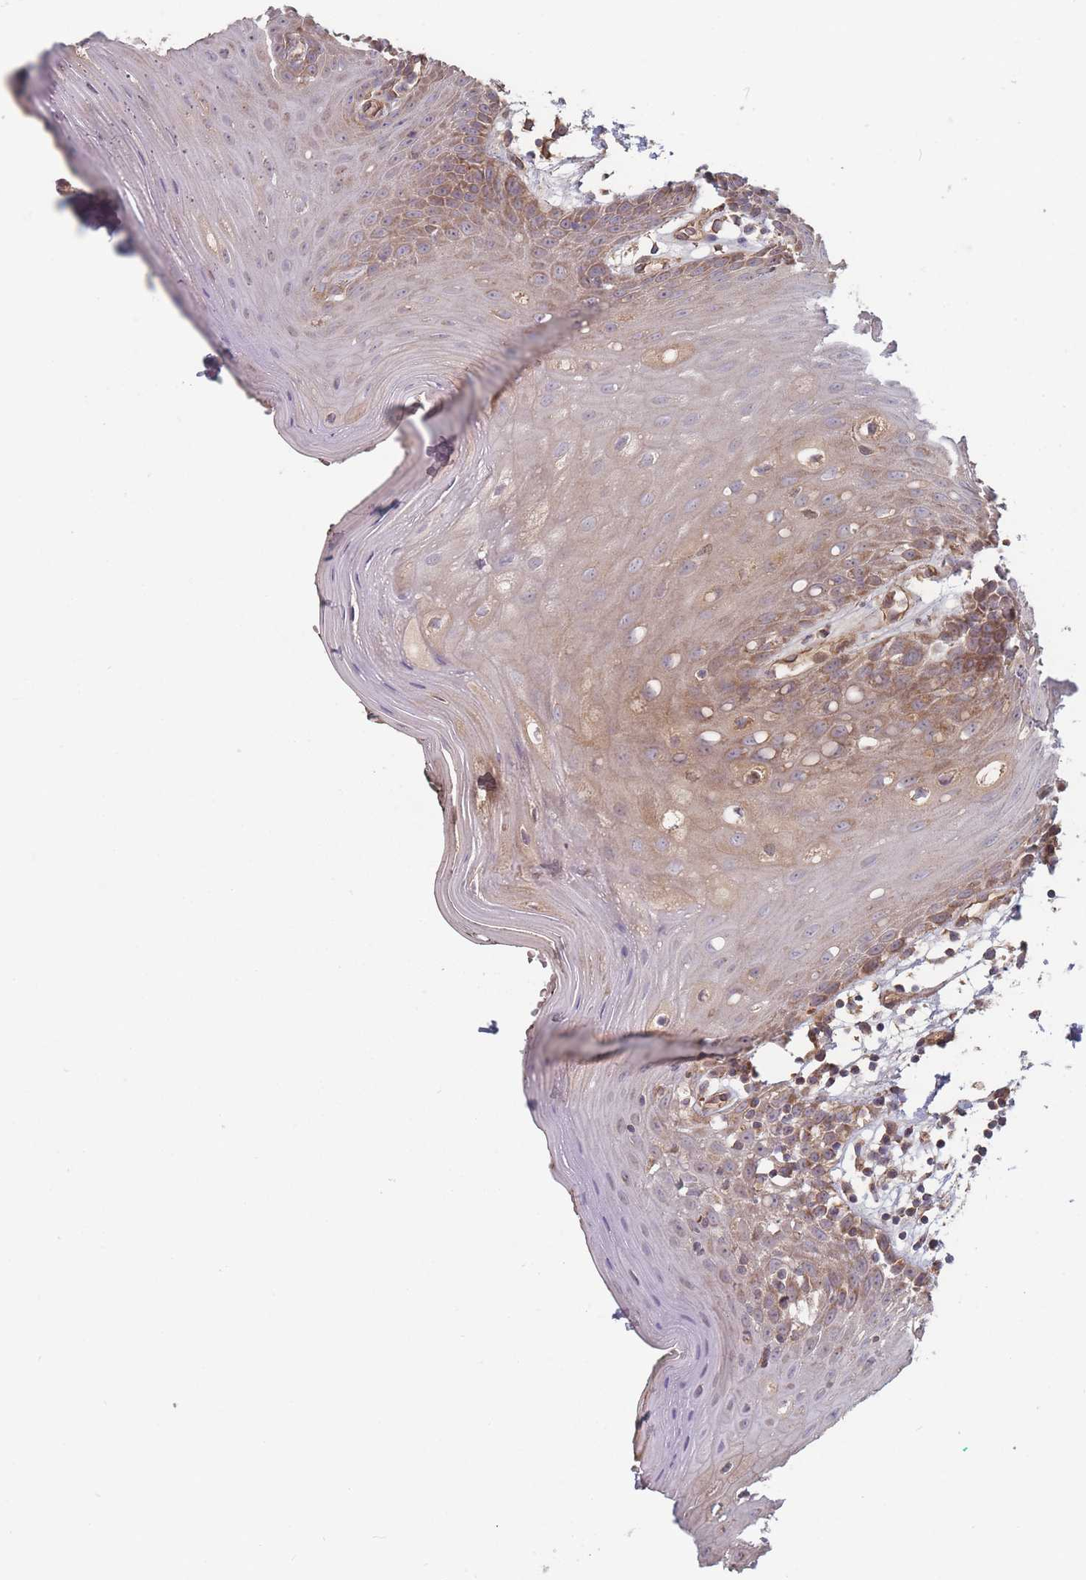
{"staining": {"intensity": "weak", "quantity": ">75%", "location": "cytoplasmic/membranous"}, "tissue": "oral mucosa", "cell_type": "Squamous epithelial cells", "image_type": "normal", "snomed": [{"axis": "morphology", "description": "Normal tissue, NOS"}, {"axis": "topography", "description": "Oral tissue"}, {"axis": "topography", "description": "Tounge, NOS"}], "caption": "Oral mucosa stained with a brown dye shows weak cytoplasmic/membranous positive staining in approximately >75% of squamous epithelial cells.", "gene": "ATP5MGL", "patient": {"sex": "female", "age": 59}}